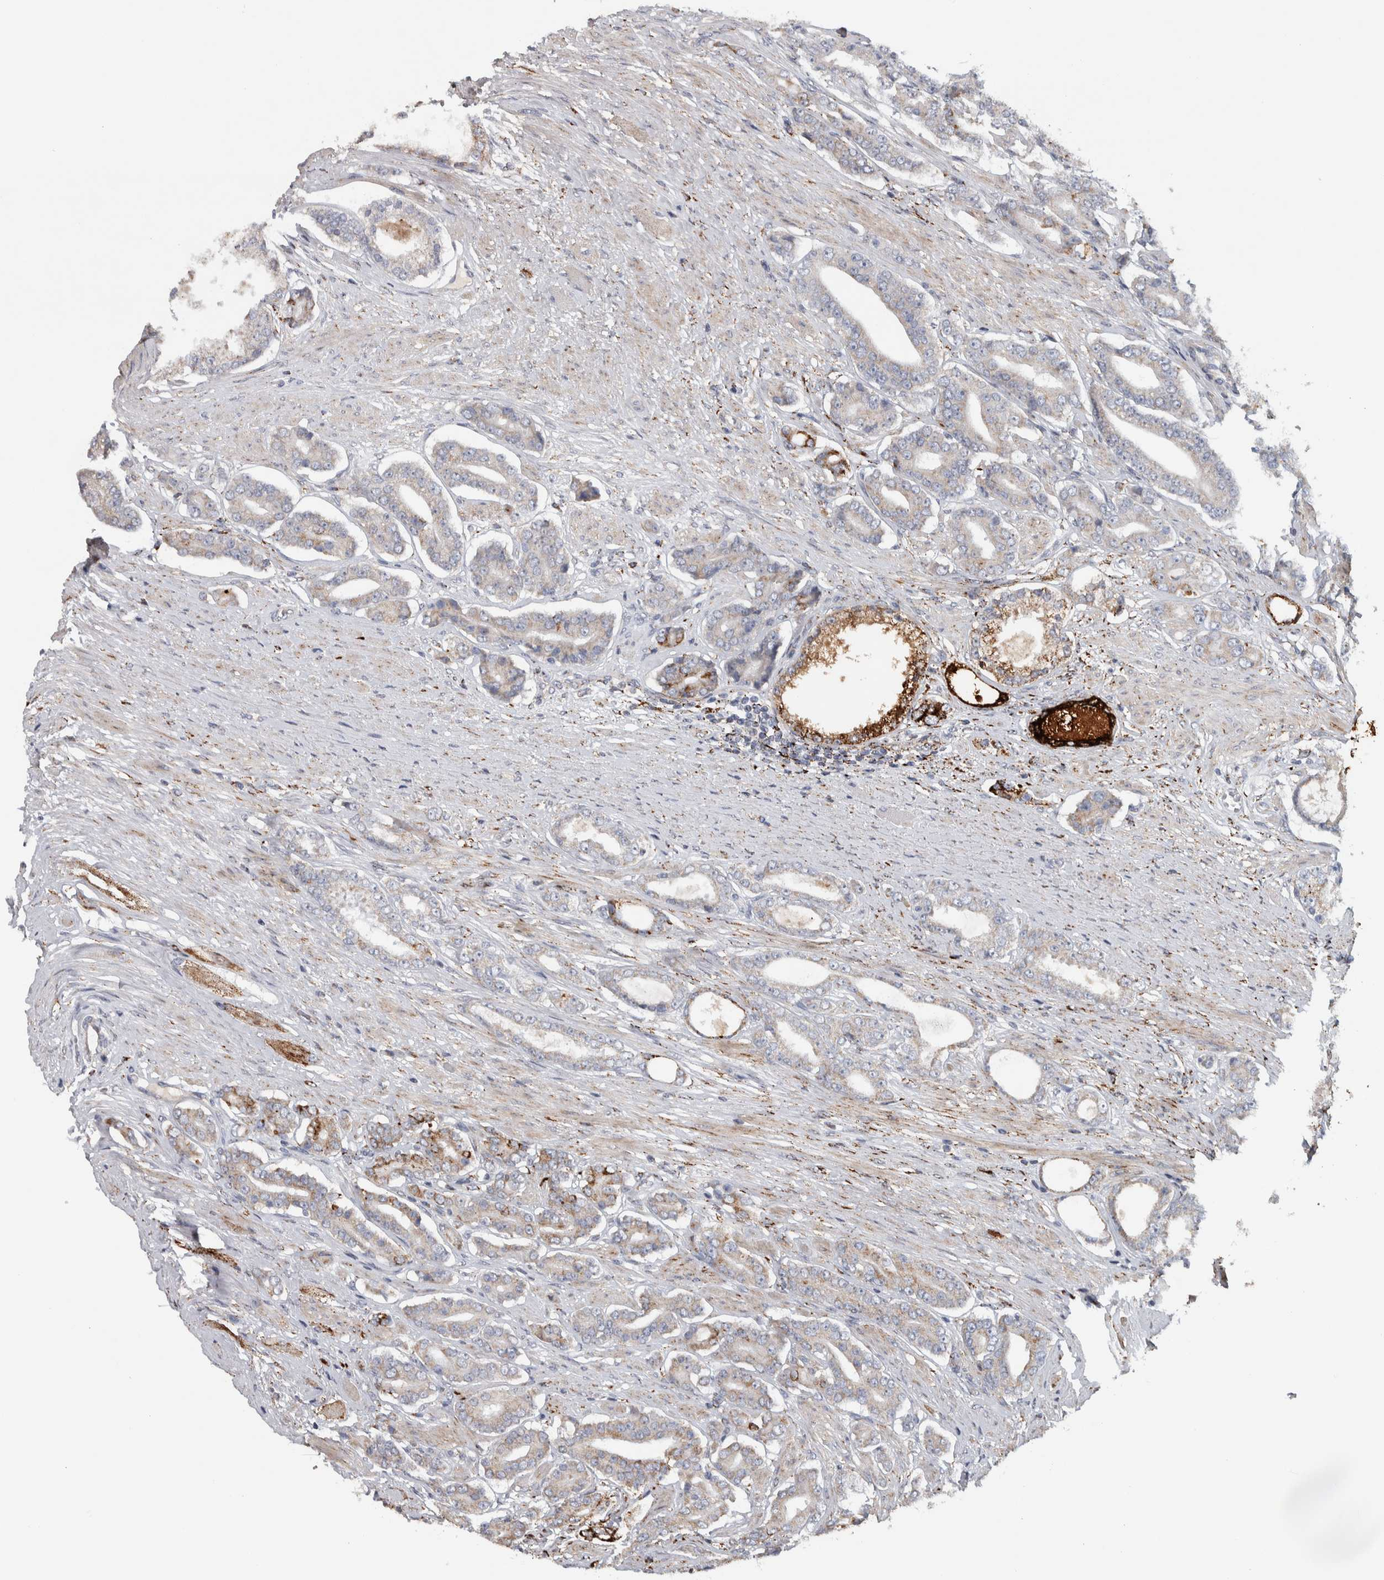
{"staining": {"intensity": "moderate", "quantity": "<25%", "location": "cytoplasmic/membranous"}, "tissue": "prostate cancer", "cell_type": "Tumor cells", "image_type": "cancer", "snomed": [{"axis": "morphology", "description": "Adenocarcinoma, High grade"}, {"axis": "topography", "description": "Prostate"}], "caption": "Immunohistochemistry (IHC) staining of prostate cancer, which exhibits low levels of moderate cytoplasmic/membranous staining in approximately <25% of tumor cells indicating moderate cytoplasmic/membranous protein positivity. The staining was performed using DAB (3,3'-diaminobenzidine) (brown) for protein detection and nuclei were counterstained in hematoxylin (blue).", "gene": "FAM78A", "patient": {"sex": "male", "age": 71}}